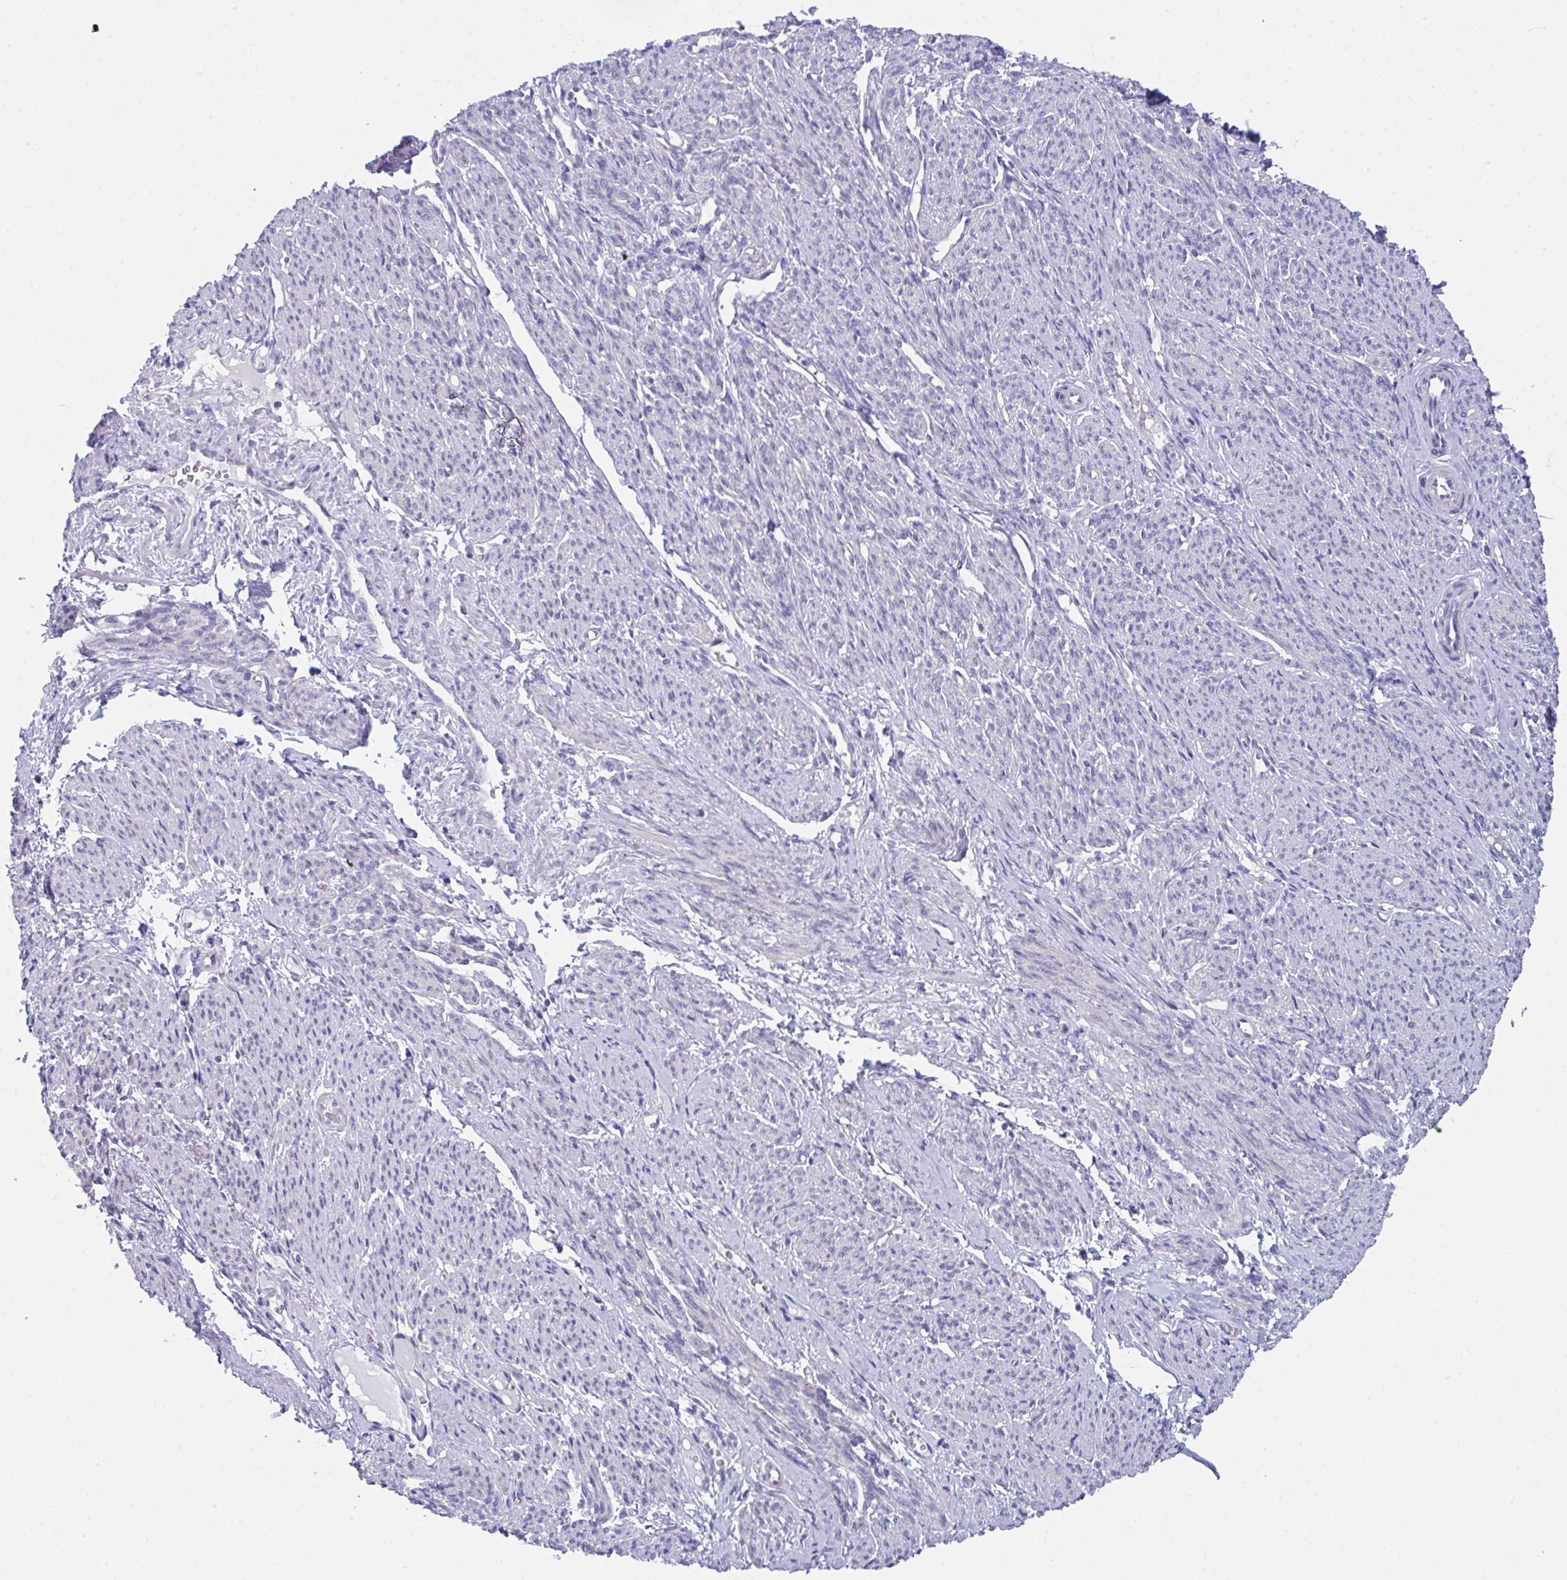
{"staining": {"intensity": "moderate", "quantity": "<25%", "location": "cytoplasmic/membranous"}, "tissue": "smooth muscle", "cell_type": "Smooth muscle cells", "image_type": "normal", "snomed": [{"axis": "morphology", "description": "Normal tissue, NOS"}, {"axis": "topography", "description": "Smooth muscle"}], "caption": "Protein staining displays moderate cytoplasmic/membranous expression in approximately <25% of smooth muscle cells in benign smooth muscle.", "gene": "FBXO47", "patient": {"sex": "female", "age": 65}}